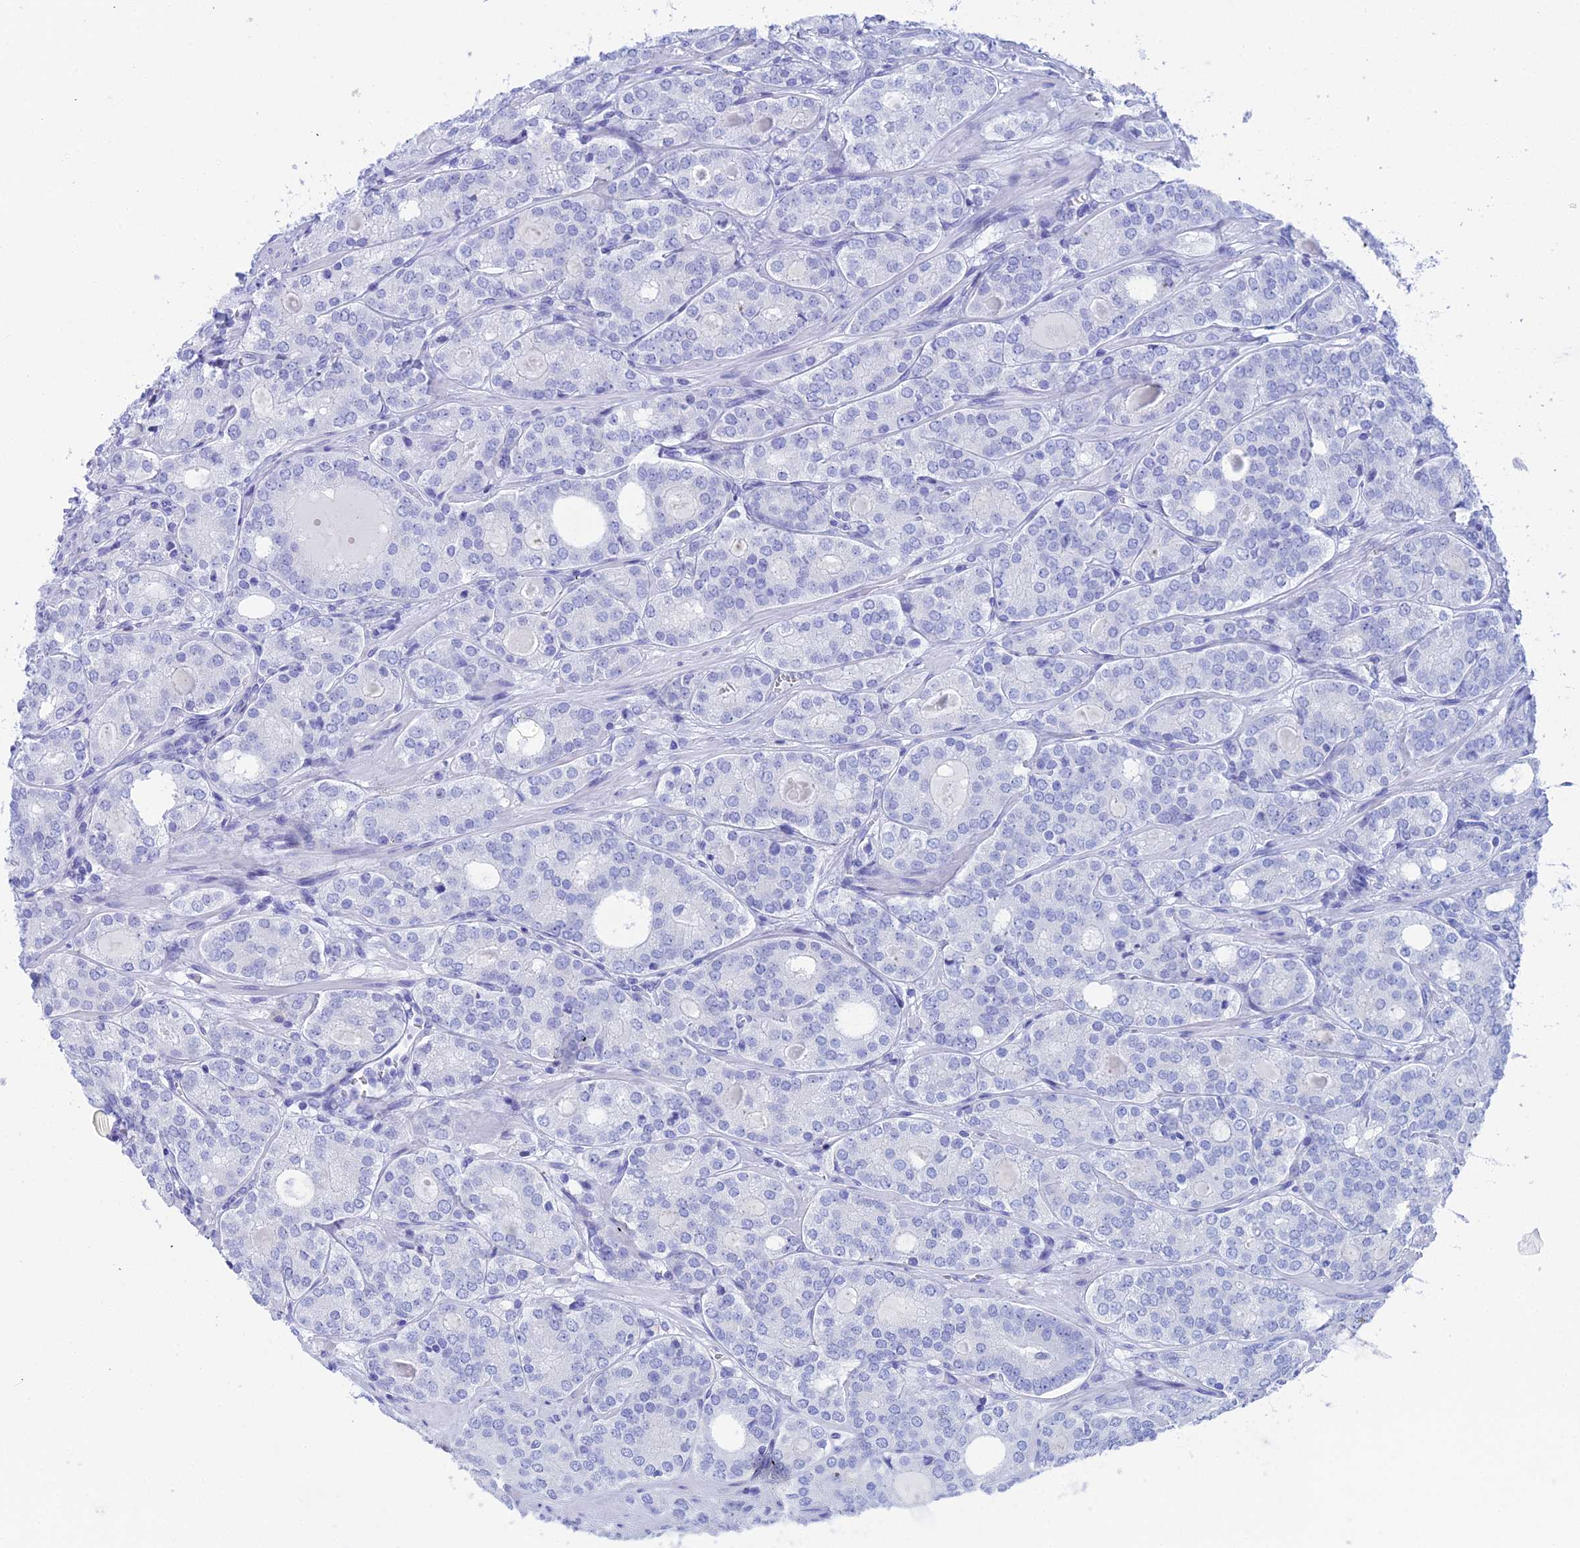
{"staining": {"intensity": "negative", "quantity": "none", "location": "none"}, "tissue": "prostate cancer", "cell_type": "Tumor cells", "image_type": "cancer", "snomed": [{"axis": "morphology", "description": "Adenocarcinoma, High grade"}, {"axis": "topography", "description": "Prostate"}], "caption": "Tumor cells show no significant expression in prostate adenocarcinoma (high-grade). (IHC, brightfield microscopy, high magnification).", "gene": "REG1A", "patient": {"sex": "male", "age": 64}}